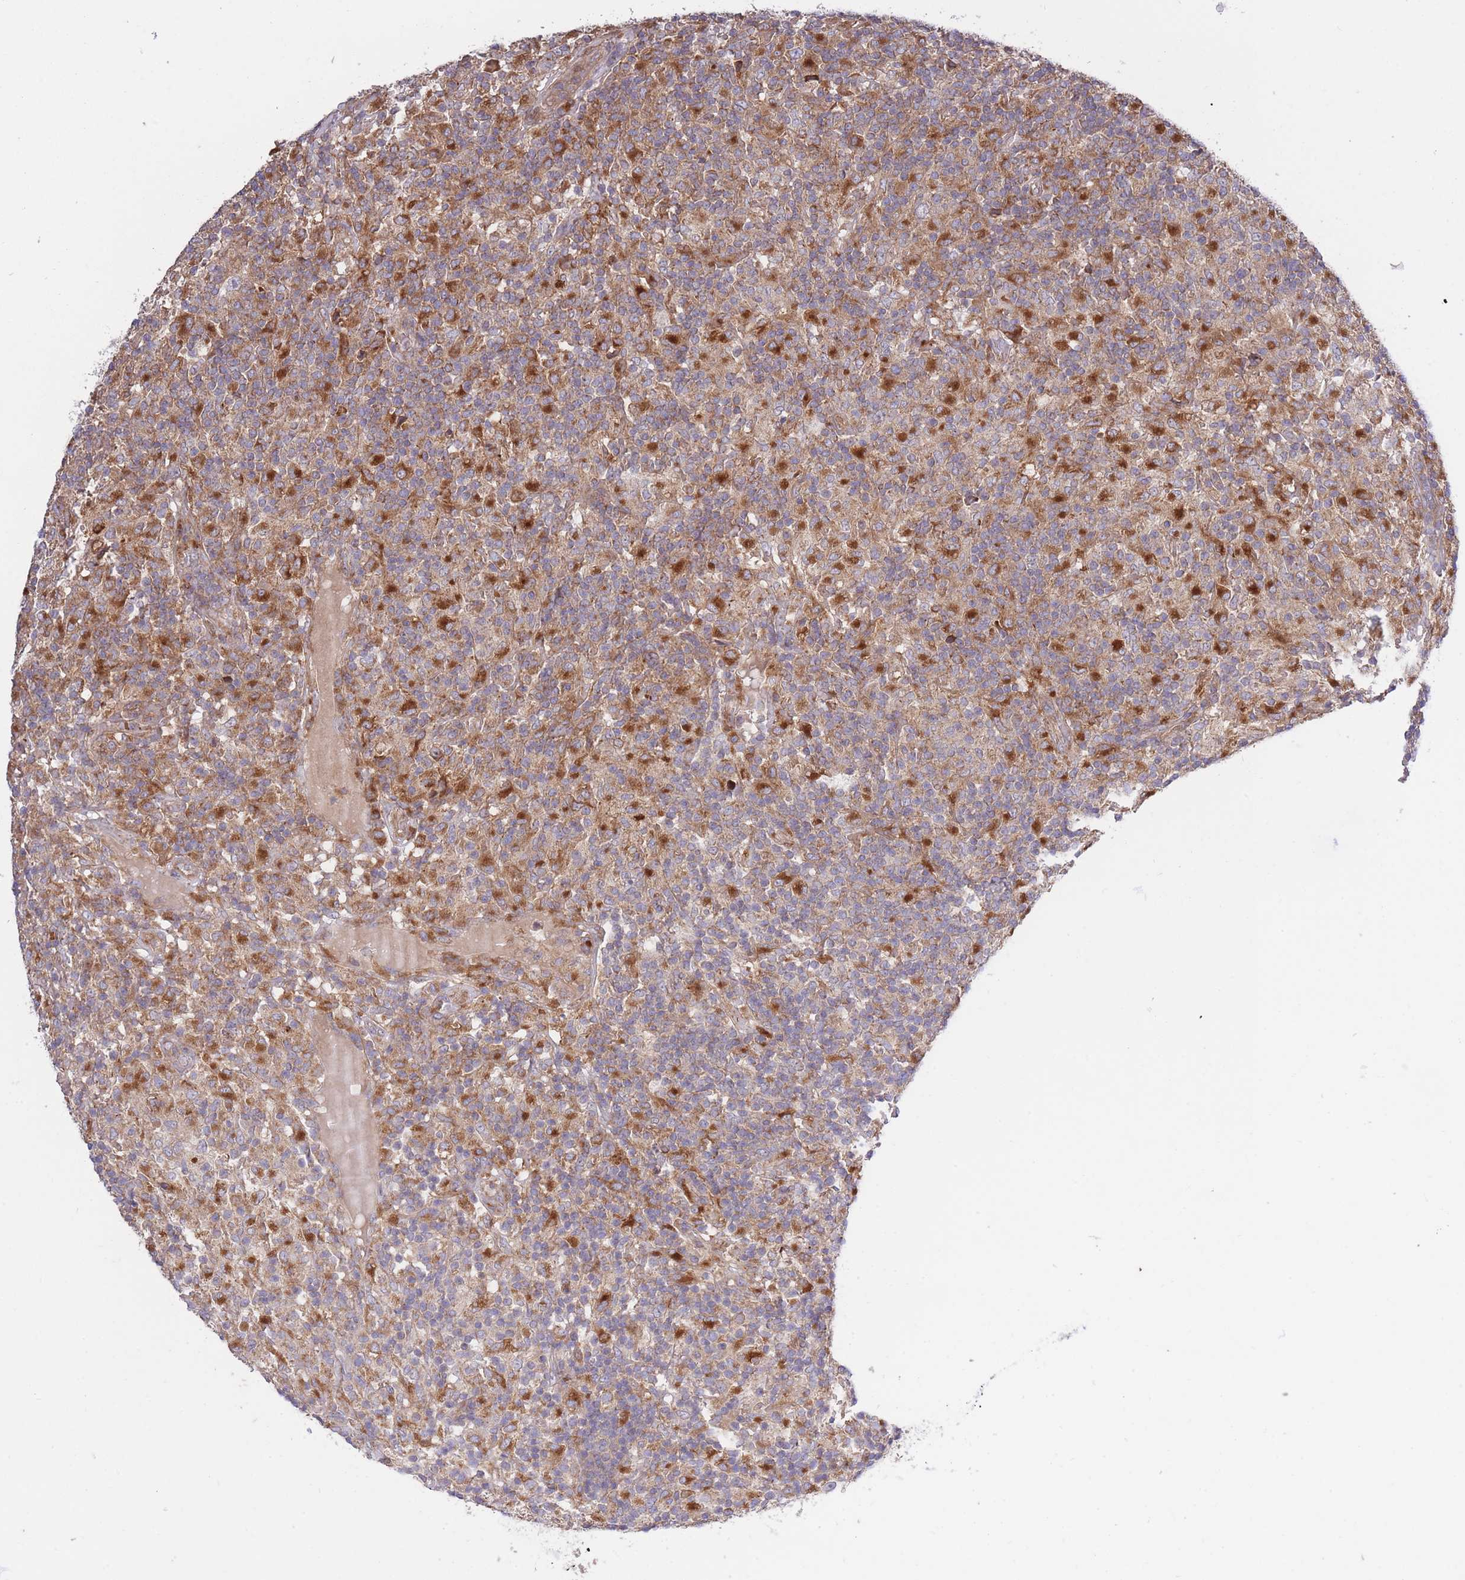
{"staining": {"intensity": "moderate", "quantity": ">75%", "location": "cytoplasmic/membranous"}, "tissue": "lymphoma", "cell_type": "Tumor cells", "image_type": "cancer", "snomed": [{"axis": "morphology", "description": "Hodgkin's disease, NOS"}, {"axis": "topography", "description": "Lymph node"}], "caption": "Immunohistochemistry photomicrograph of neoplastic tissue: Hodgkin's disease stained using immunohistochemistry (IHC) displays medium levels of moderate protein expression localized specifically in the cytoplasmic/membranous of tumor cells, appearing as a cytoplasmic/membranous brown color.", "gene": "ATP13A2", "patient": {"sex": "male", "age": 70}}